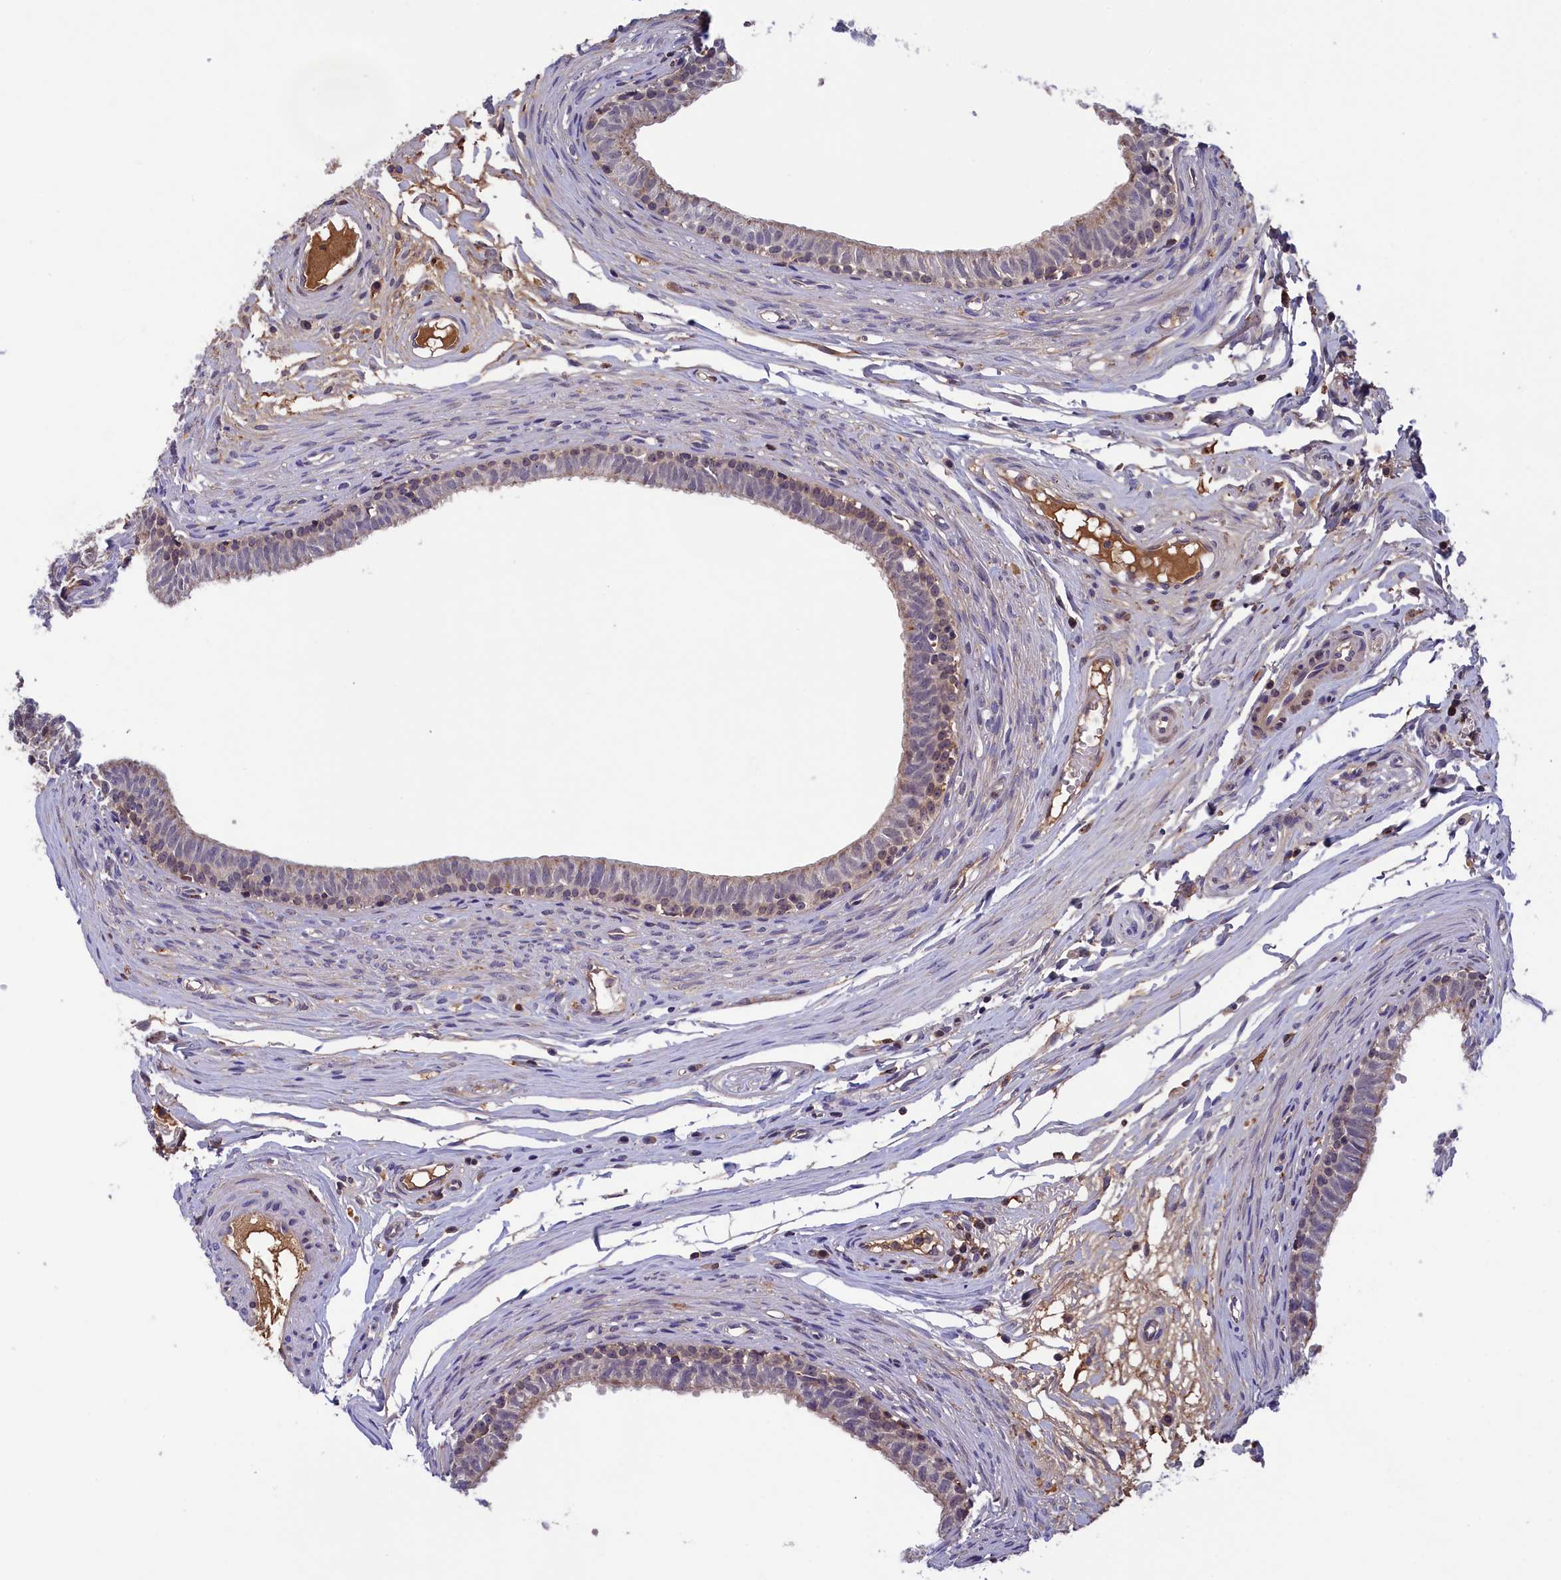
{"staining": {"intensity": "moderate", "quantity": "<25%", "location": "cytoplasmic/membranous"}, "tissue": "epididymis", "cell_type": "Glandular cells", "image_type": "normal", "snomed": [{"axis": "morphology", "description": "Normal tissue, NOS"}, {"axis": "topography", "description": "Epididymis, spermatic cord, NOS"}], "caption": "Moderate cytoplasmic/membranous expression for a protein is present in about <25% of glandular cells of normal epididymis using IHC.", "gene": "STYX", "patient": {"sex": "male", "age": 22}}